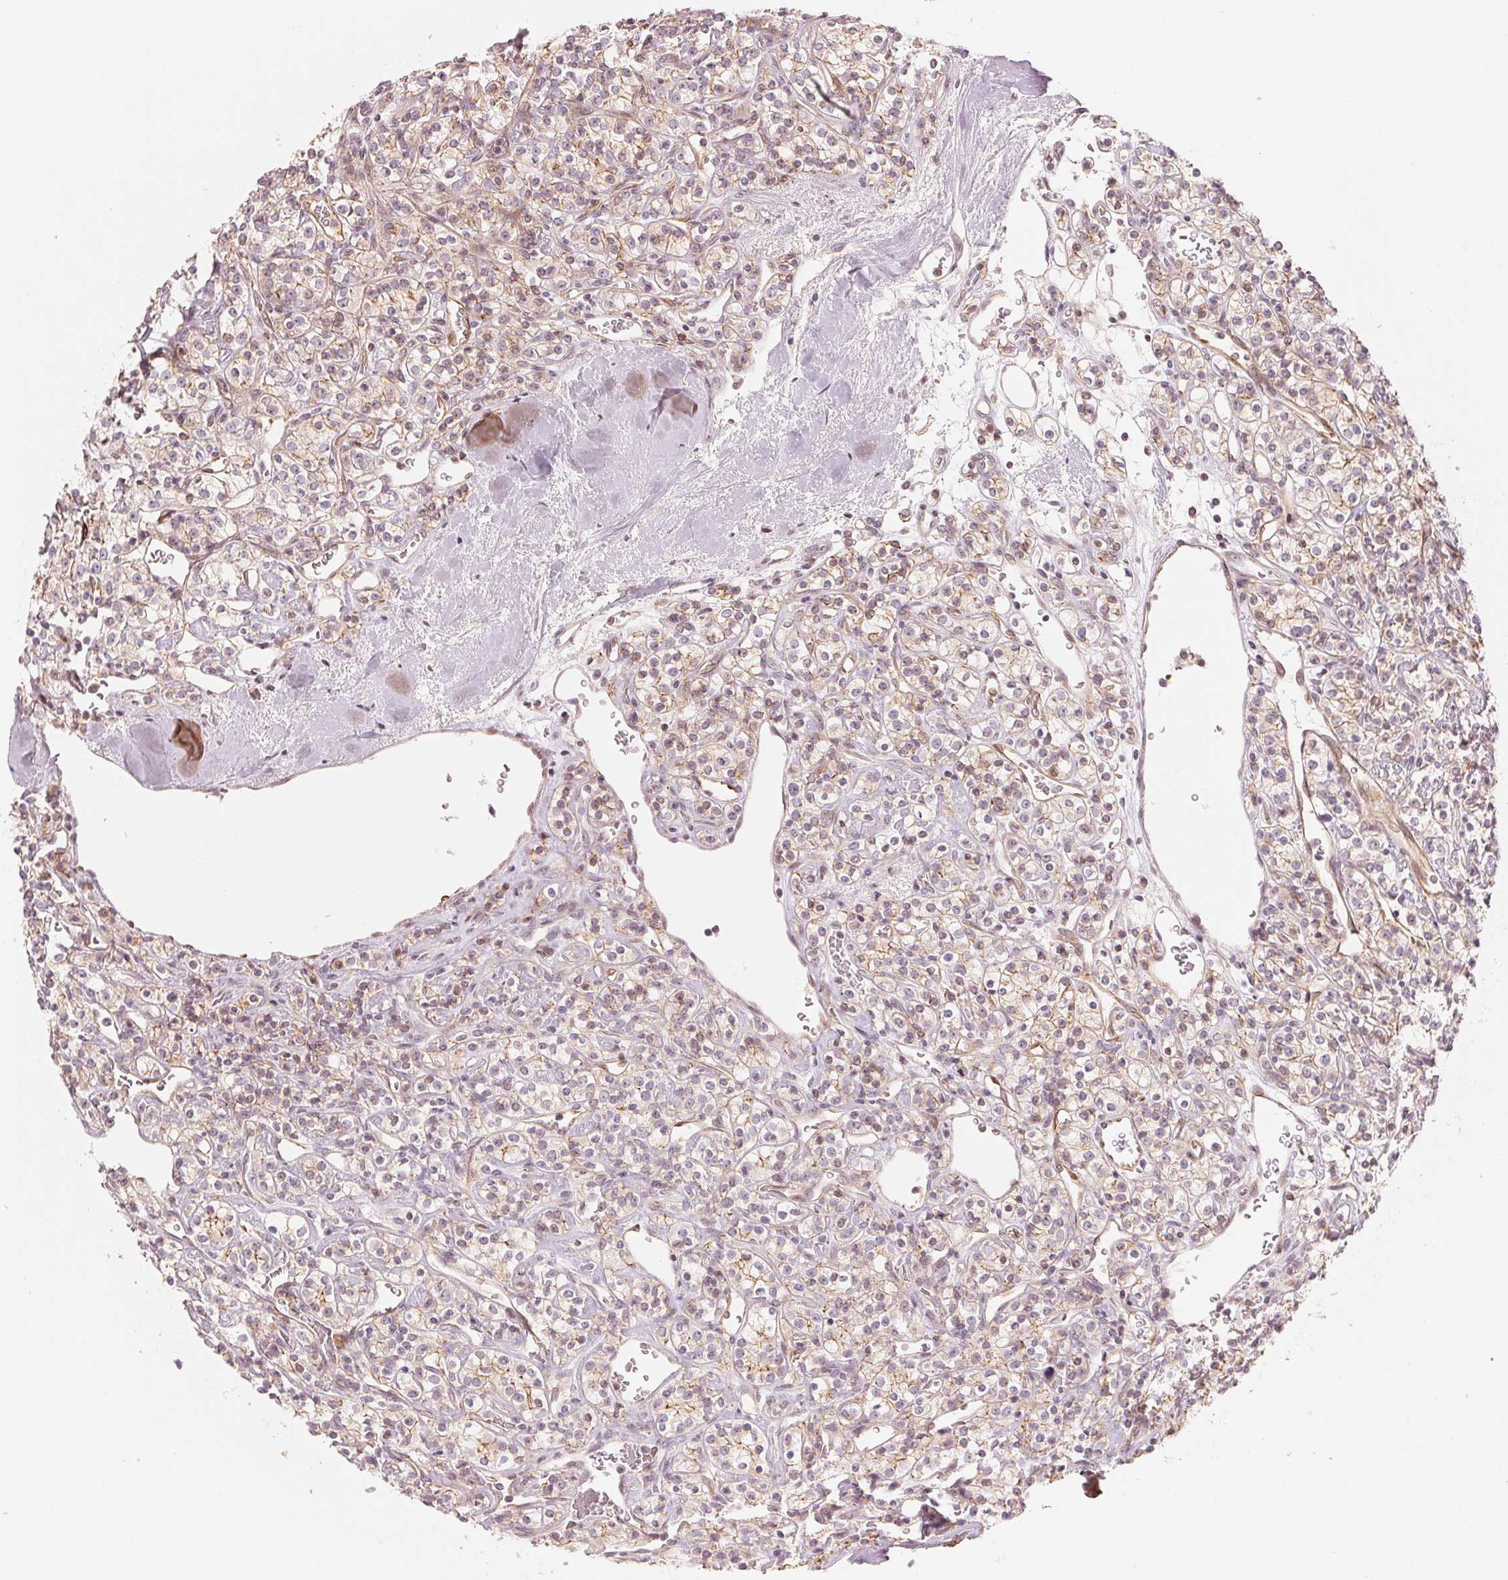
{"staining": {"intensity": "weak", "quantity": "25%-75%", "location": "cytoplasmic/membranous,nuclear"}, "tissue": "renal cancer", "cell_type": "Tumor cells", "image_type": "cancer", "snomed": [{"axis": "morphology", "description": "Adenocarcinoma, NOS"}, {"axis": "topography", "description": "Kidney"}], "caption": "Immunohistochemical staining of renal cancer (adenocarcinoma) displays weak cytoplasmic/membranous and nuclear protein positivity in approximately 25%-75% of tumor cells.", "gene": "SLC17A4", "patient": {"sex": "male", "age": 77}}